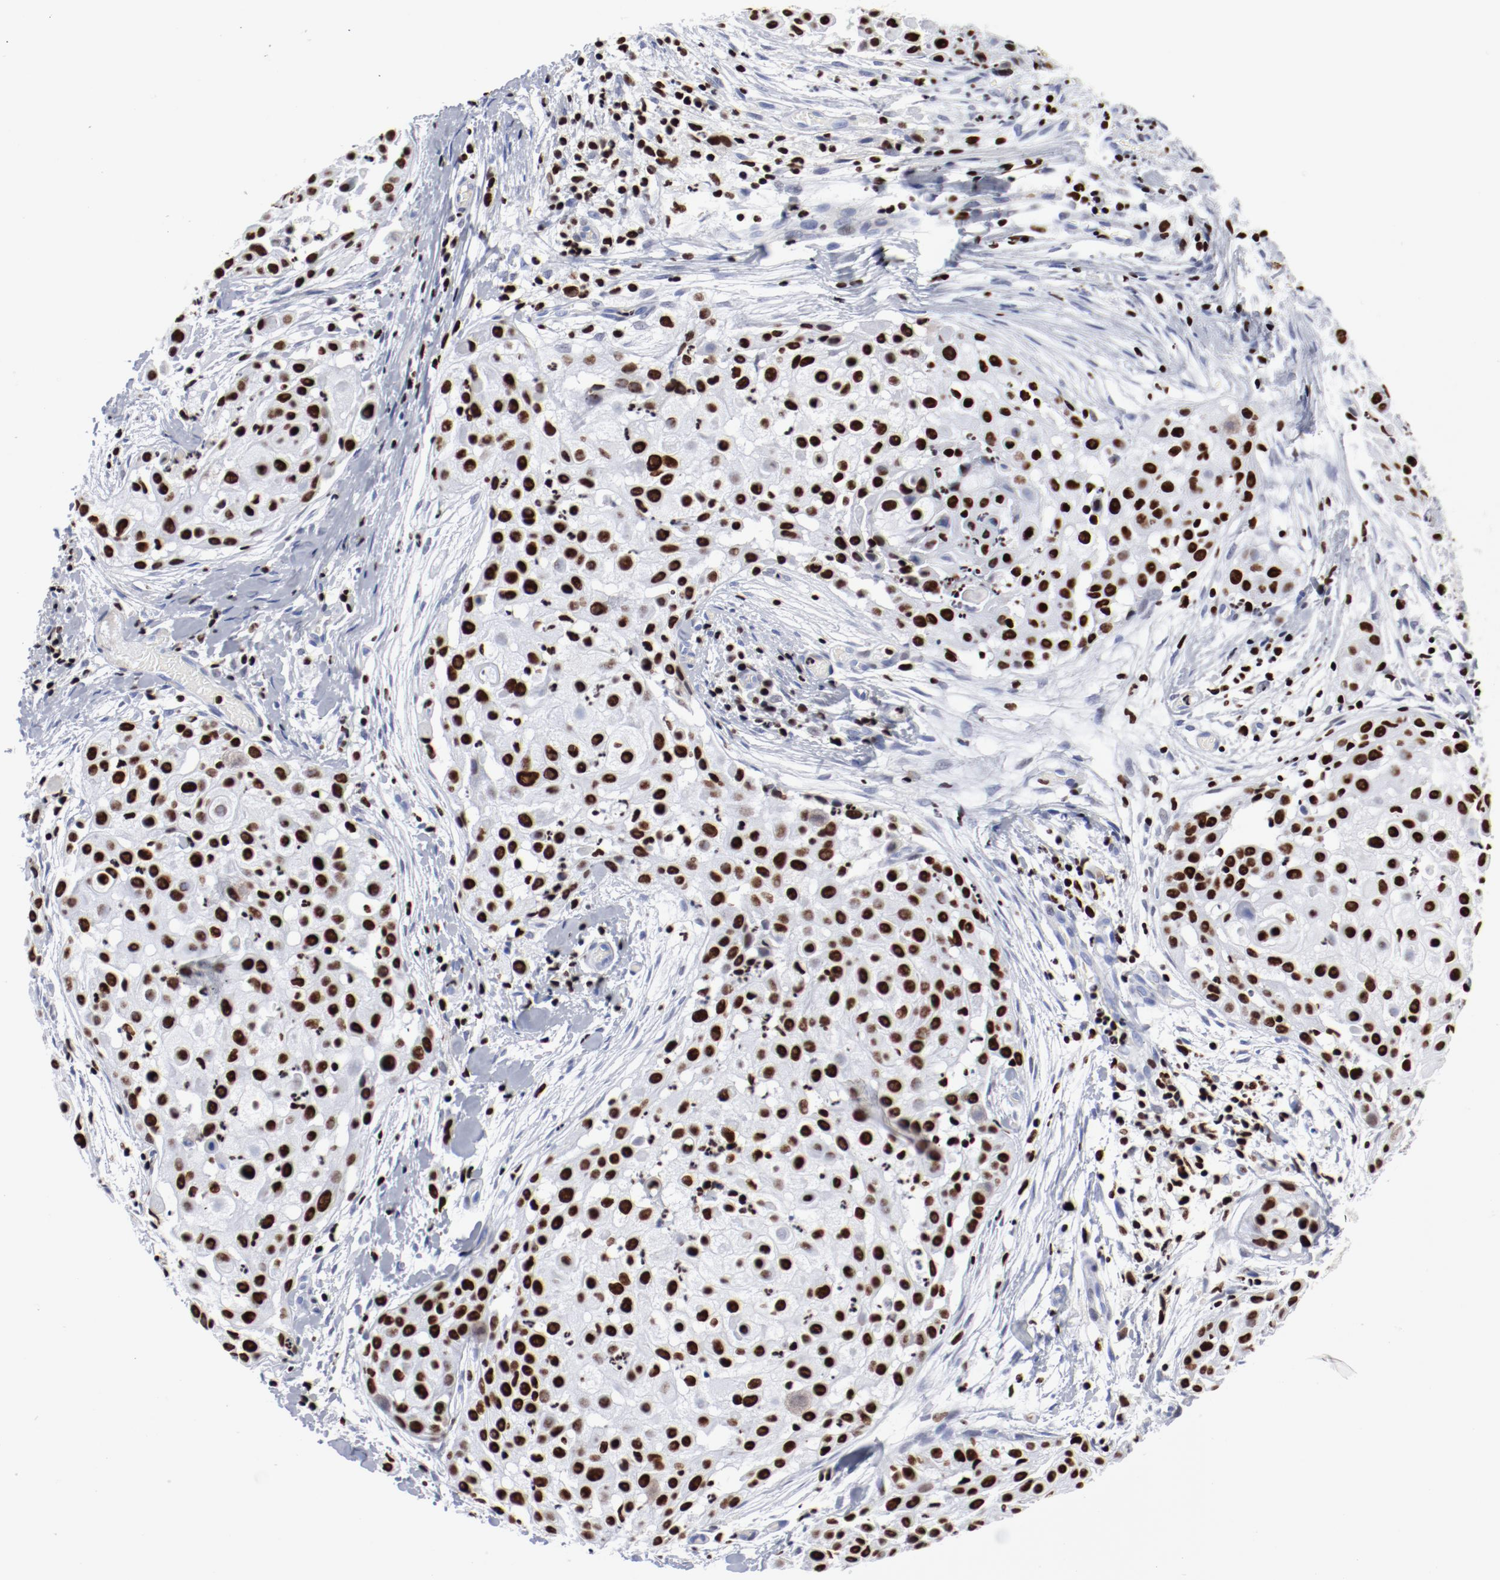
{"staining": {"intensity": "strong", "quantity": ">75%", "location": "nuclear"}, "tissue": "skin cancer", "cell_type": "Tumor cells", "image_type": "cancer", "snomed": [{"axis": "morphology", "description": "Squamous cell carcinoma, NOS"}, {"axis": "topography", "description": "Skin"}], "caption": "The image exhibits a brown stain indicating the presence of a protein in the nuclear of tumor cells in skin cancer. Using DAB (brown) and hematoxylin (blue) stains, captured at high magnification using brightfield microscopy.", "gene": "SMARCC2", "patient": {"sex": "female", "age": 57}}